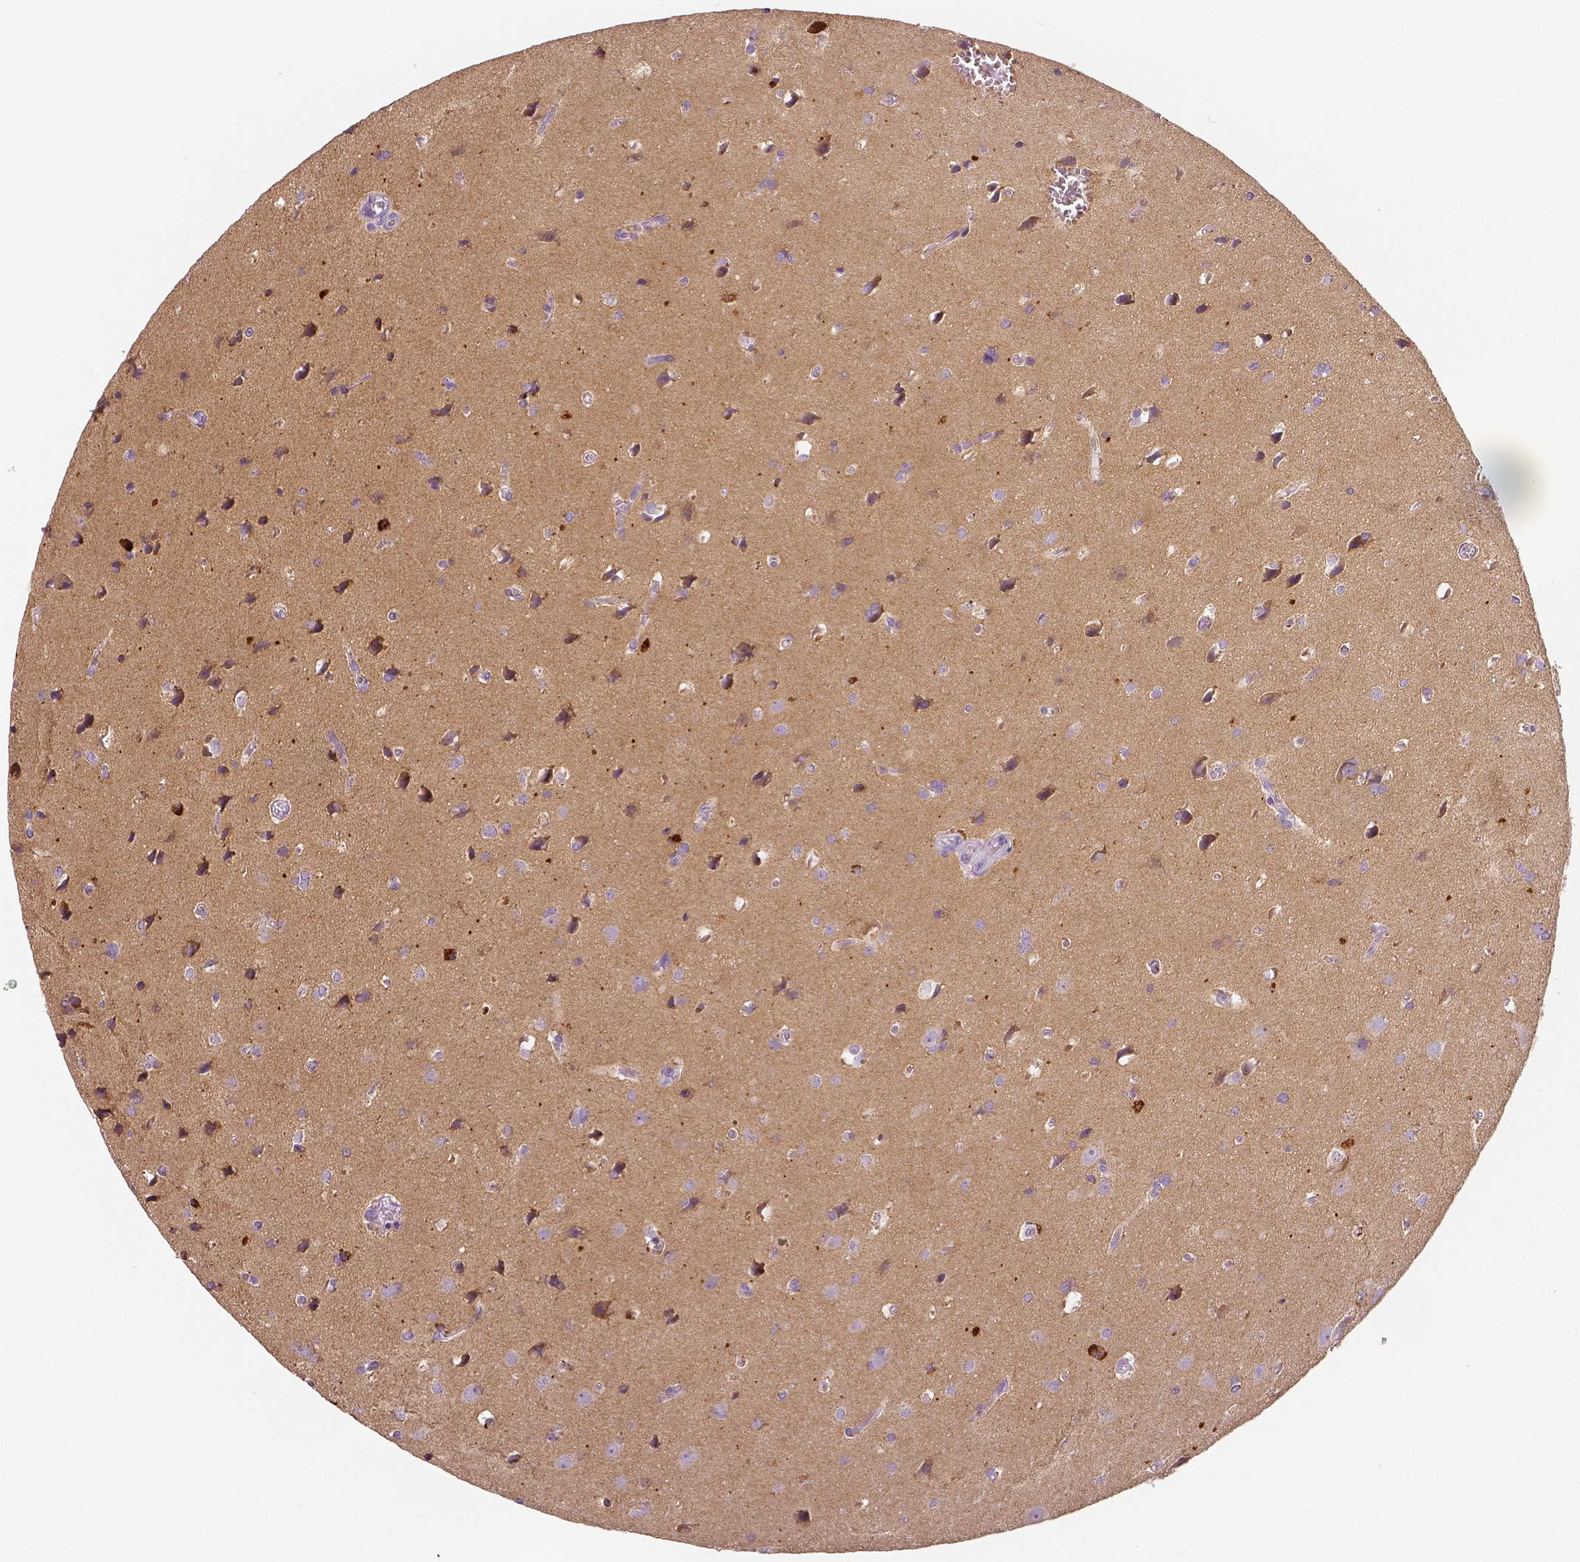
{"staining": {"intensity": "negative", "quantity": "none", "location": "none"}, "tissue": "glioma", "cell_type": "Tumor cells", "image_type": "cancer", "snomed": [{"axis": "morphology", "description": "Glioma, malignant, Low grade"}, {"axis": "topography", "description": "Brain"}], "caption": "This is an immunohistochemistry (IHC) micrograph of human malignant glioma (low-grade). There is no staining in tumor cells.", "gene": "TSPAN7", "patient": {"sex": "male", "age": 58}}